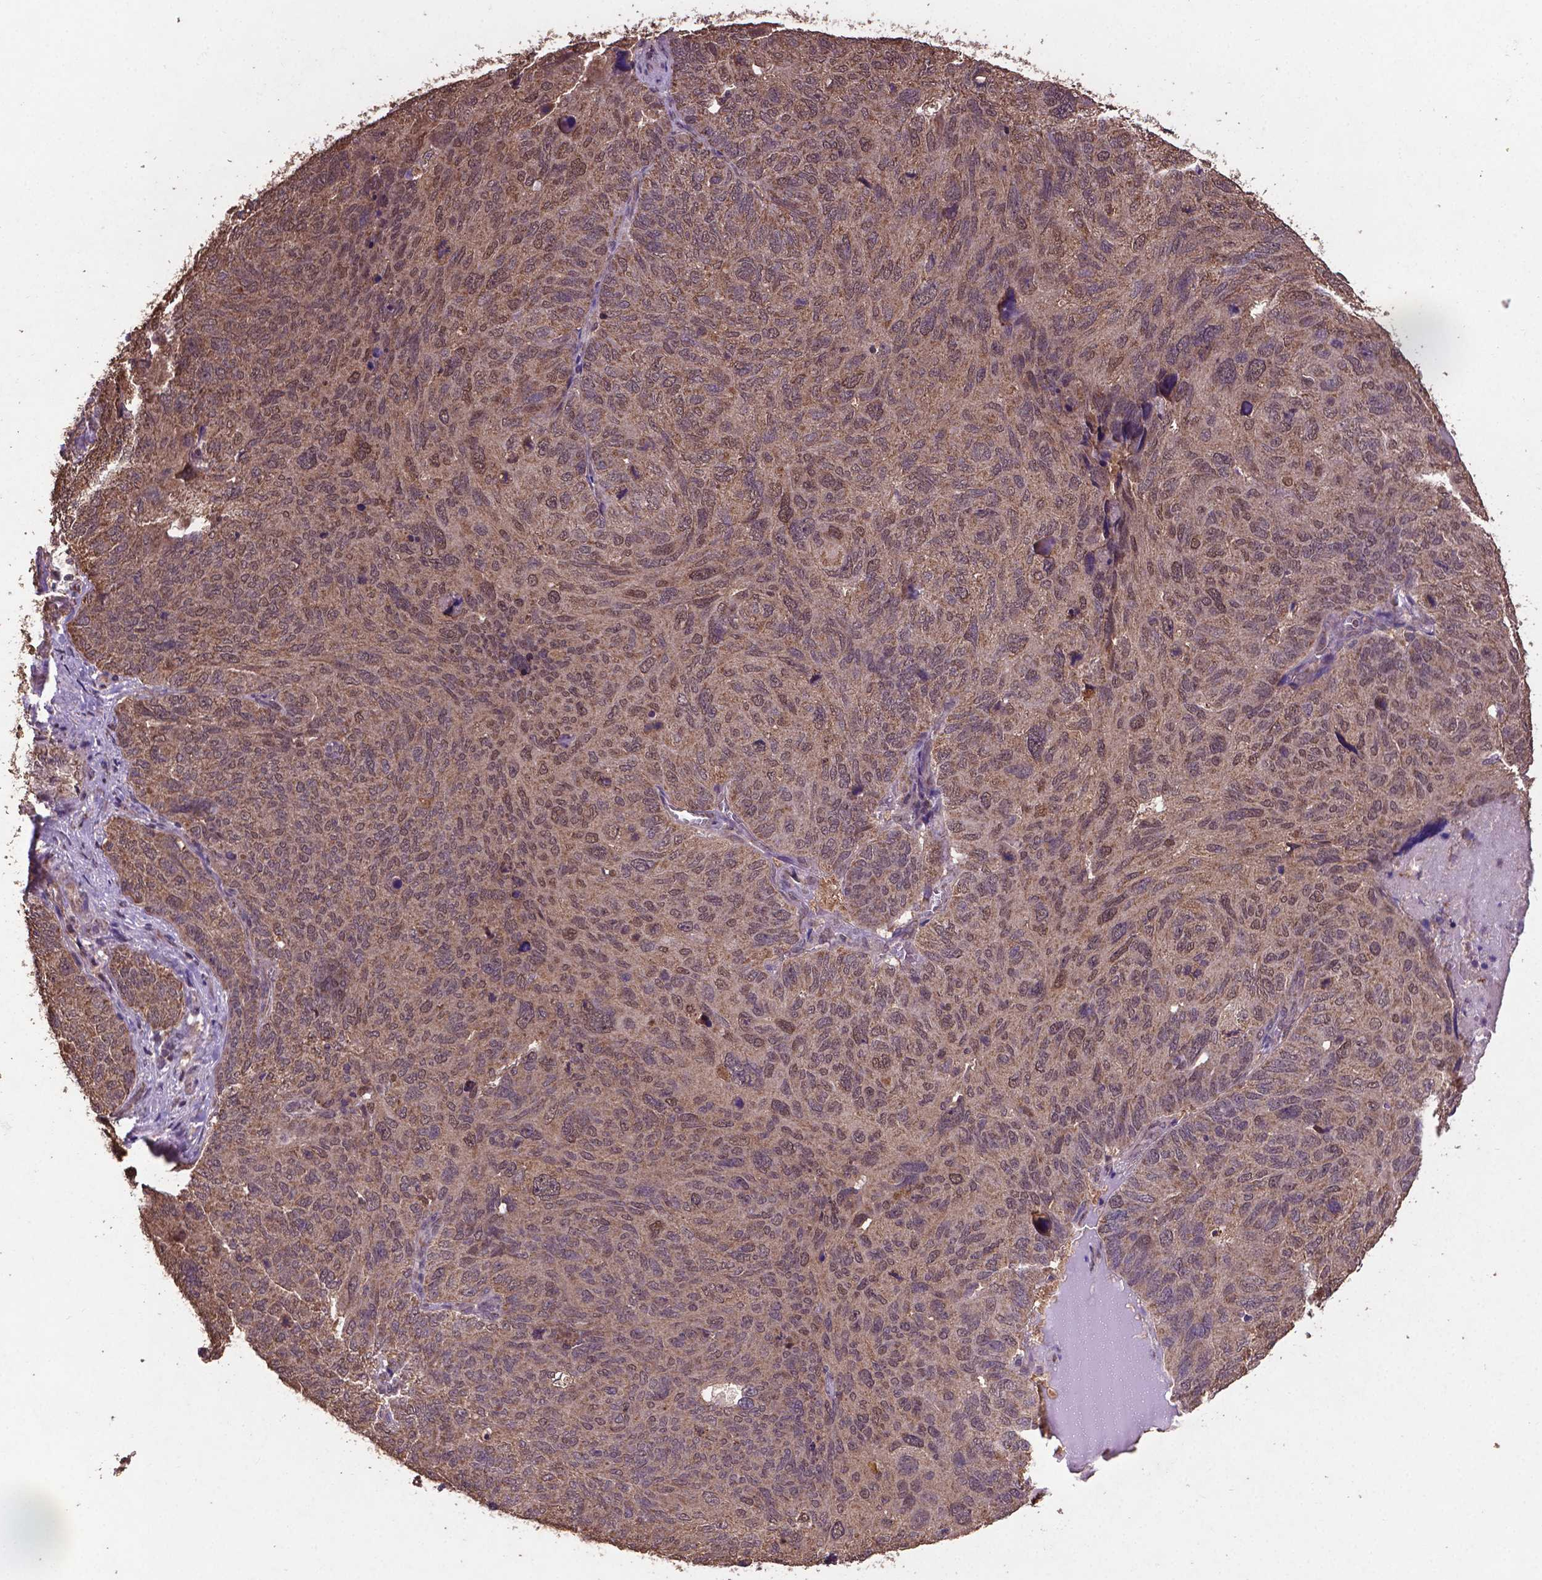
{"staining": {"intensity": "moderate", "quantity": ">75%", "location": "cytoplasmic/membranous,nuclear"}, "tissue": "ovarian cancer", "cell_type": "Tumor cells", "image_type": "cancer", "snomed": [{"axis": "morphology", "description": "Carcinoma, endometroid"}, {"axis": "topography", "description": "Ovary"}], "caption": "Human endometroid carcinoma (ovarian) stained for a protein (brown) reveals moderate cytoplasmic/membranous and nuclear positive staining in approximately >75% of tumor cells.", "gene": "DCAF1", "patient": {"sex": "female", "age": 58}}